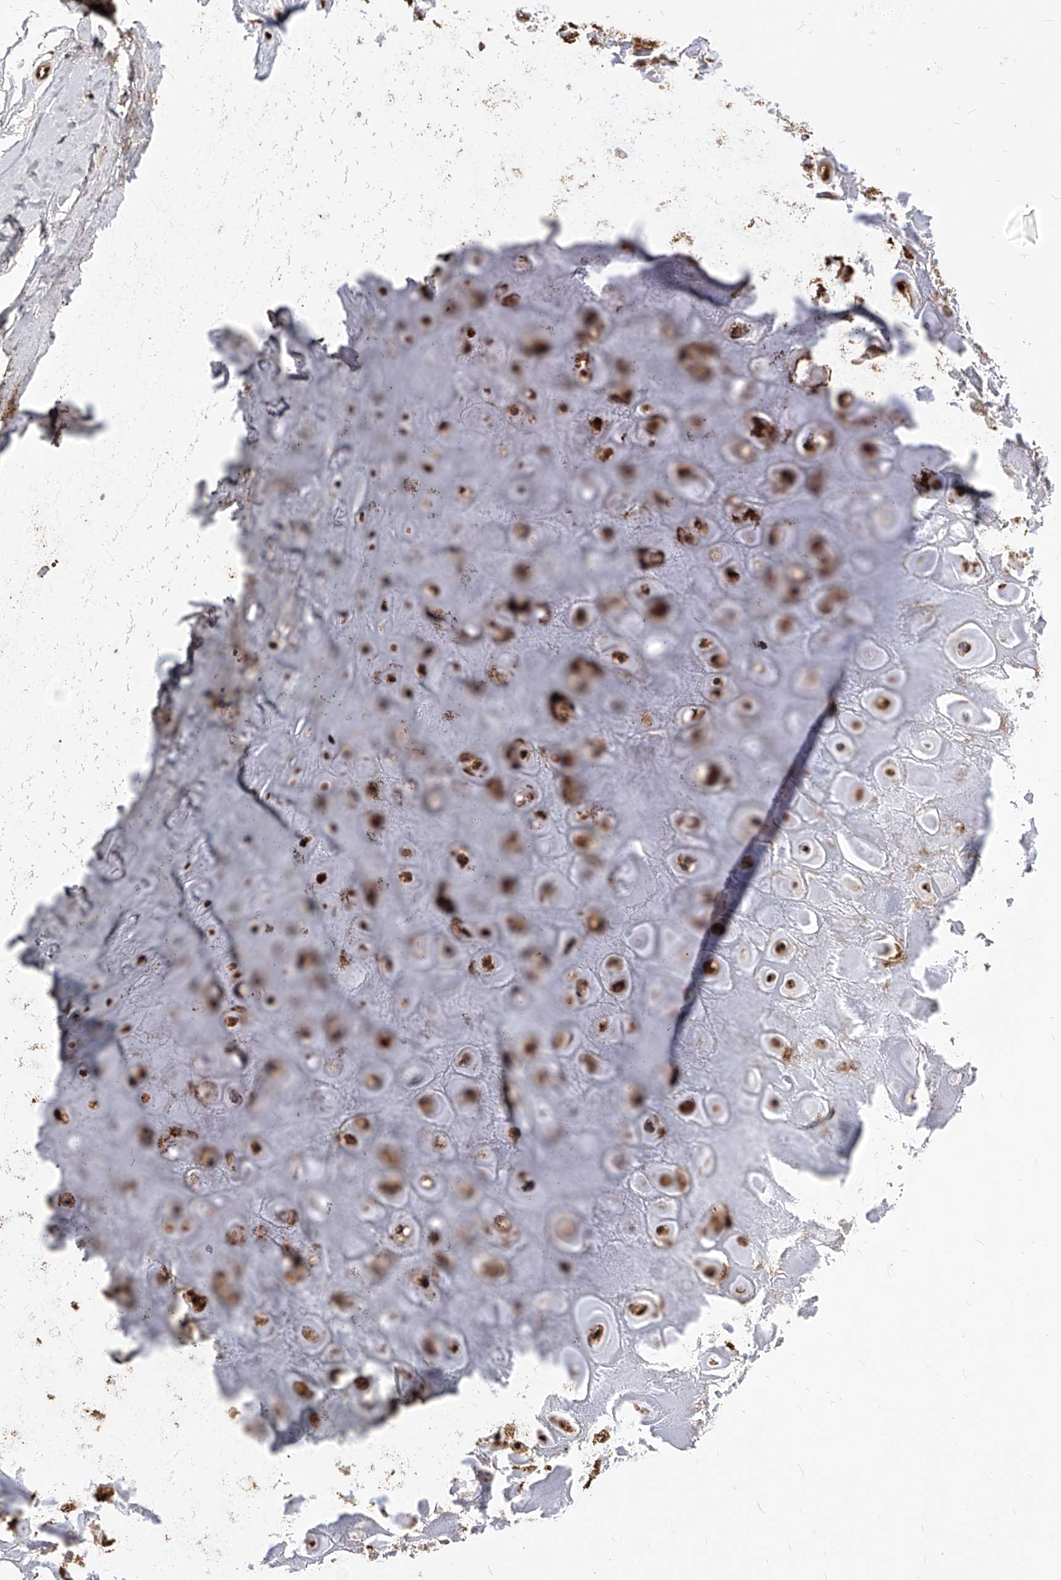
{"staining": {"intensity": "negative", "quantity": "none", "location": "none"}, "tissue": "adipose tissue", "cell_type": "Adipocytes", "image_type": "normal", "snomed": [{"axis": "morphology", "description": "Normal tissue, NOS"}, {"axis": "morphology", "description": "Basal cell carcinoma"}, {"axis": "topography", "description": "Skin"}], "caption": "Photomicrograph shows no protein staining in adipocytes of normal adipose tissue. Brightfield microscopy of immunohistochemistry stained with DAB (brown) and hematoxylin (blue), captured at high magnification.", "gene": "ID1", "patient": {"sex": "female", "age": 89}}